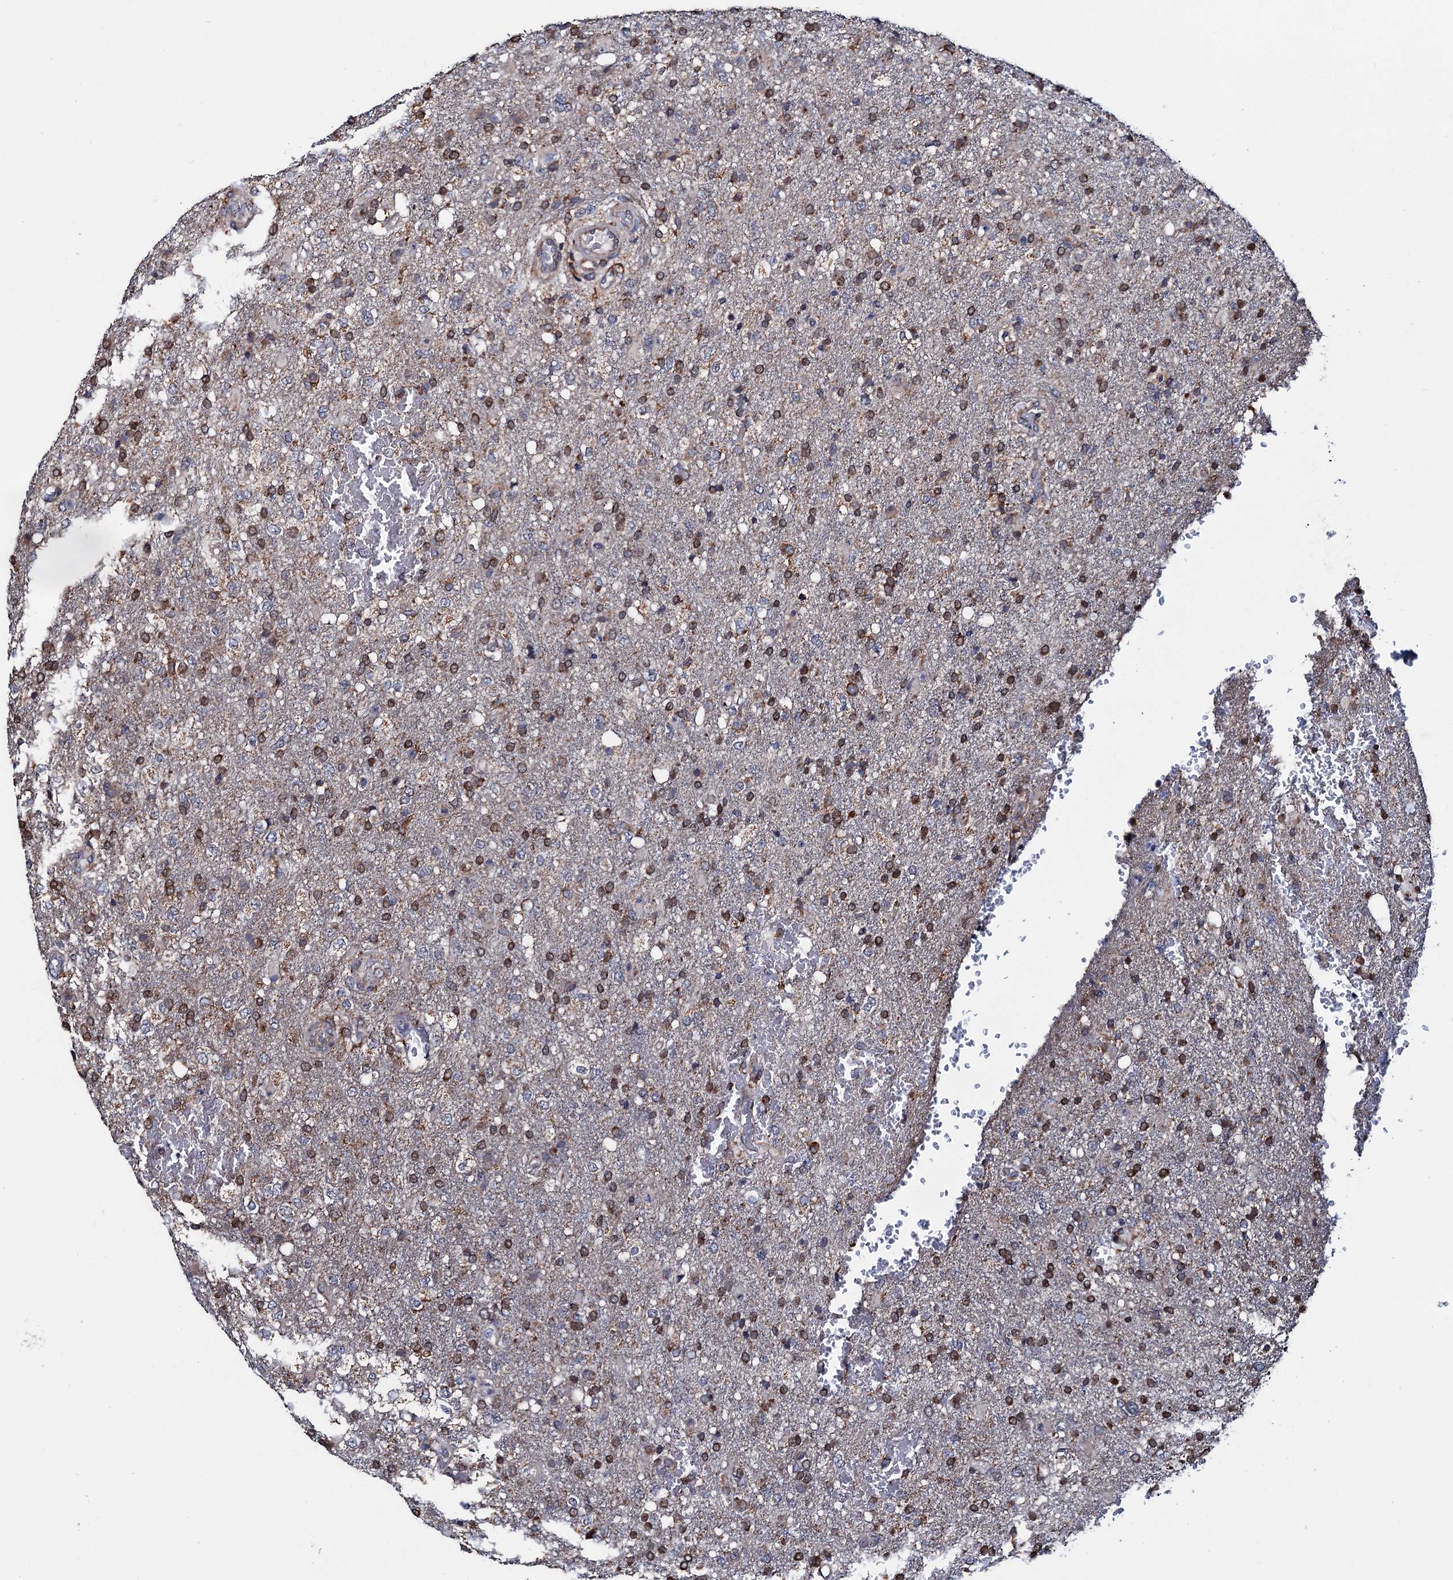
{"staining": {"intensity": "moderate", "quantity": "25%-75%", "location": "cytoplasmic/membranous"}, "tissue": "glioma", "cell_type": "Tumor cells", "image_type": "cancer", "snomed": [{"axis": "morphology", "description": "Glioma, malignant, High grade"}, {"axis": "topography", "description": "Brain"}], "caption": "Human malignant glioma (high-grade) stained with a brown dye shows moderate cytoplasmic/membranous positive positivity in approximately 25%-75% of tumor cells.", "gene": "CCDC102A", "patient": {"sex": "female", "age": 74}}